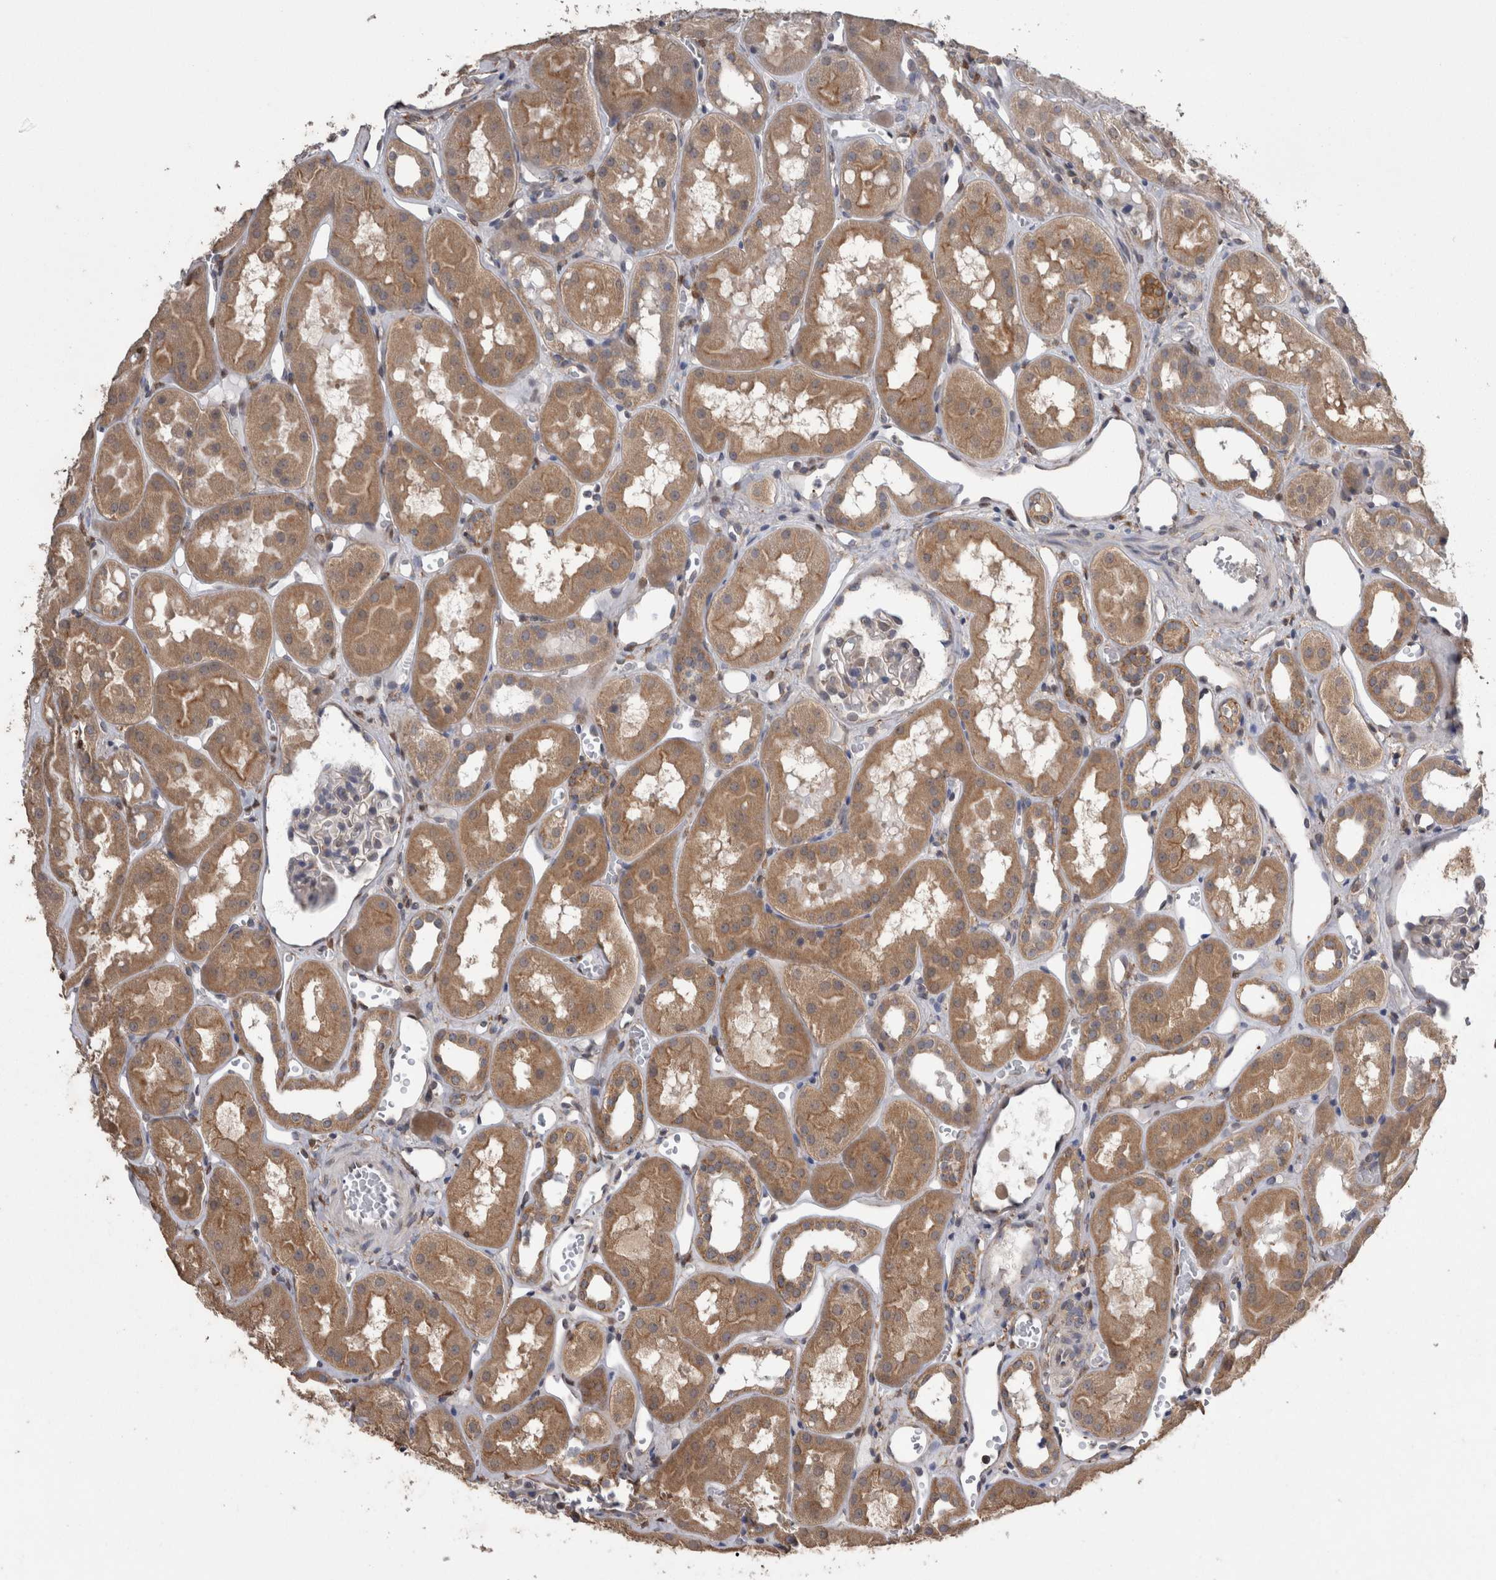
{"staining": {"intensity": "negative", "quantity": "none", "location": "none"}, "tissue": "kidney", "cell_type": "Cells in glomeruli", "image_type": "normal", "snomed": [{"axis": "morphology", "description": "Normal tissue, NOS"}, {"axis": "topography", "description": "Kidney"}], "caption": "DAB immunohistochemical staining of unremarkable human kidney reveals no significant staining in cells in glomeruli.", "gene": "DDX6", "patient": {"sex": "male", "age": 16}}